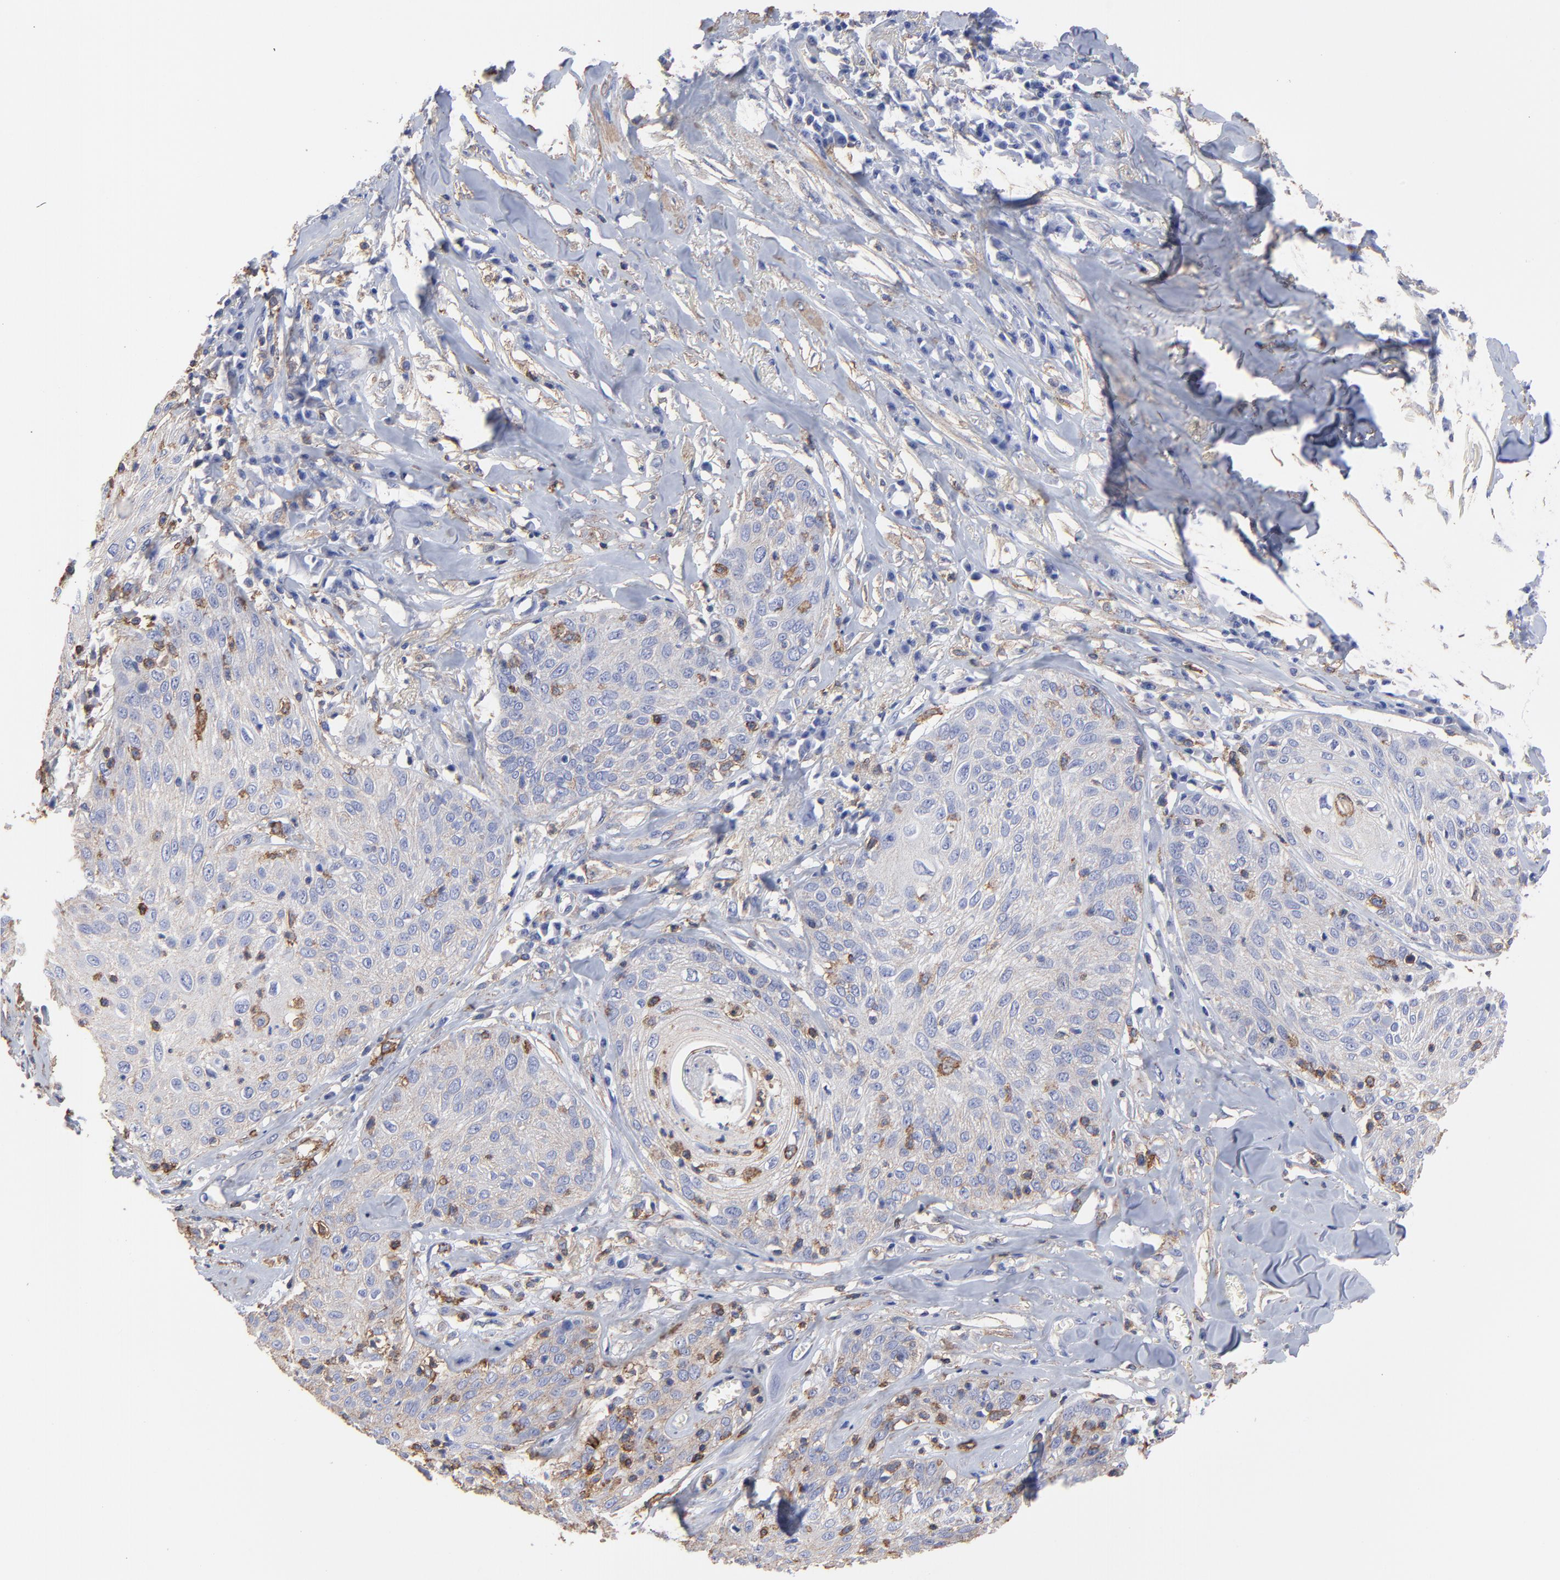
{"staining": {"intensity": "weak", "quantity": "<25%", "location": "cytoplasmic/membranous"}, "tissue": "skin cancer", "cell_type": "Tumor cells", "image_type": "cancer", "snomed": [{"axis": "morphology", "description": "Squamous cell carcinoma, NOS"}, {"axis": "topography", "description": "Skin"}], "caption": "Protein analysis of skin squamous cell carcinoma demonstrates no significant positivity in tumor cells. (DAB IHC with hematoxylin counter stain).", "gene": "ASL", "patient": {"sex": "male", "age": 65}}